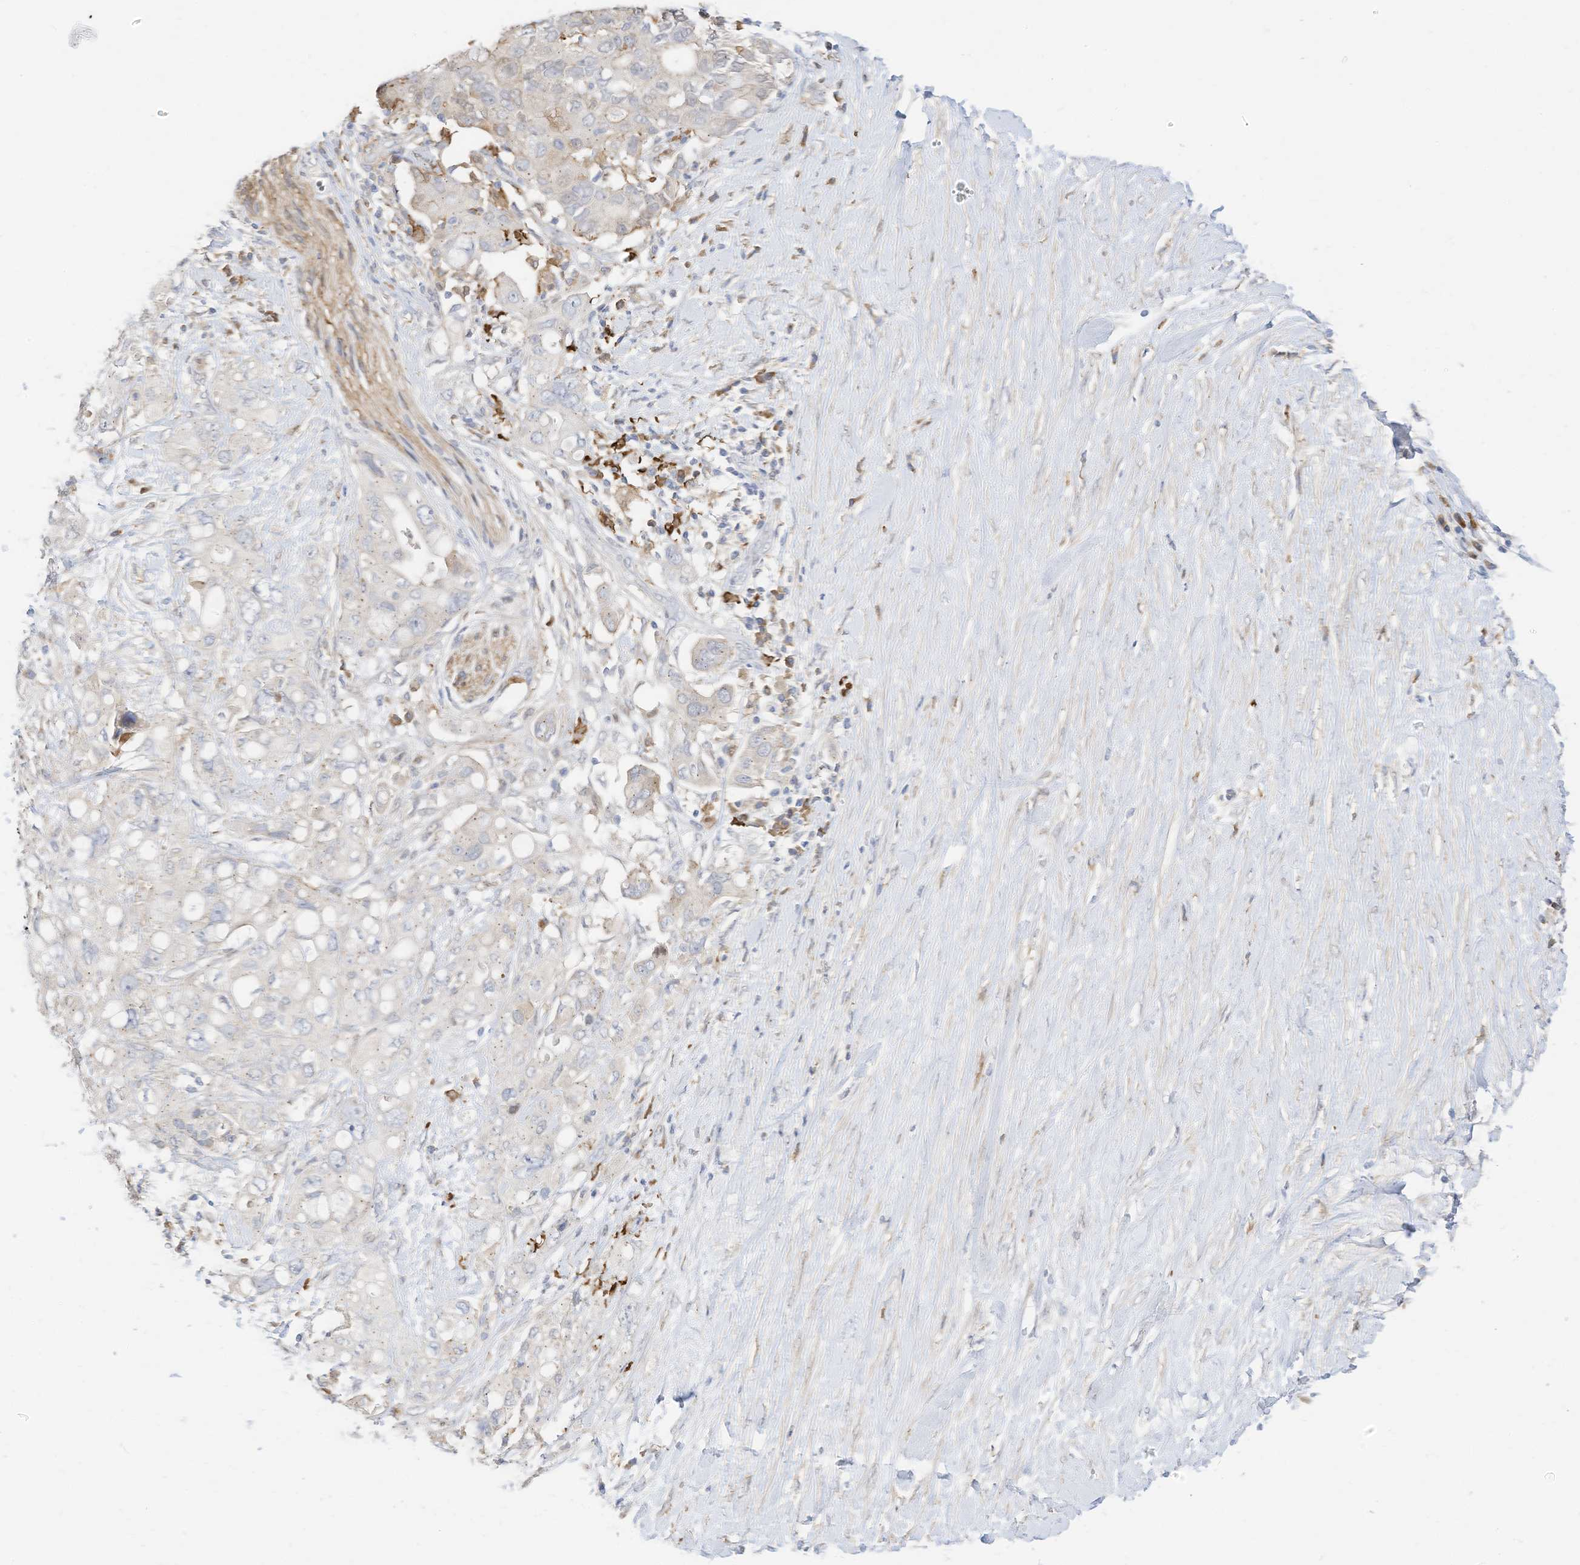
{"staining": {"intensity": "negative", "quantity": "none", "location": "none"}, "tissue": "pancreatic cancer", "cell_type": "Tumor cells", "image_type": "cancer", "snomed": [{"axis": "morphology", "description": "Adenocarcinoma, NOS"}, {"axis": "topography", "description": "Pancreas"}], "caption": "Pancreatic adenocarcinoma was stained to show a protein in brown. There is no significant staining in tumor cells. (DAB immunohistochemistry visualized using brightfield microscopy, high magnification).", "gene": "ATP13A1", "patient": {"sex": "female", "age": 56}}